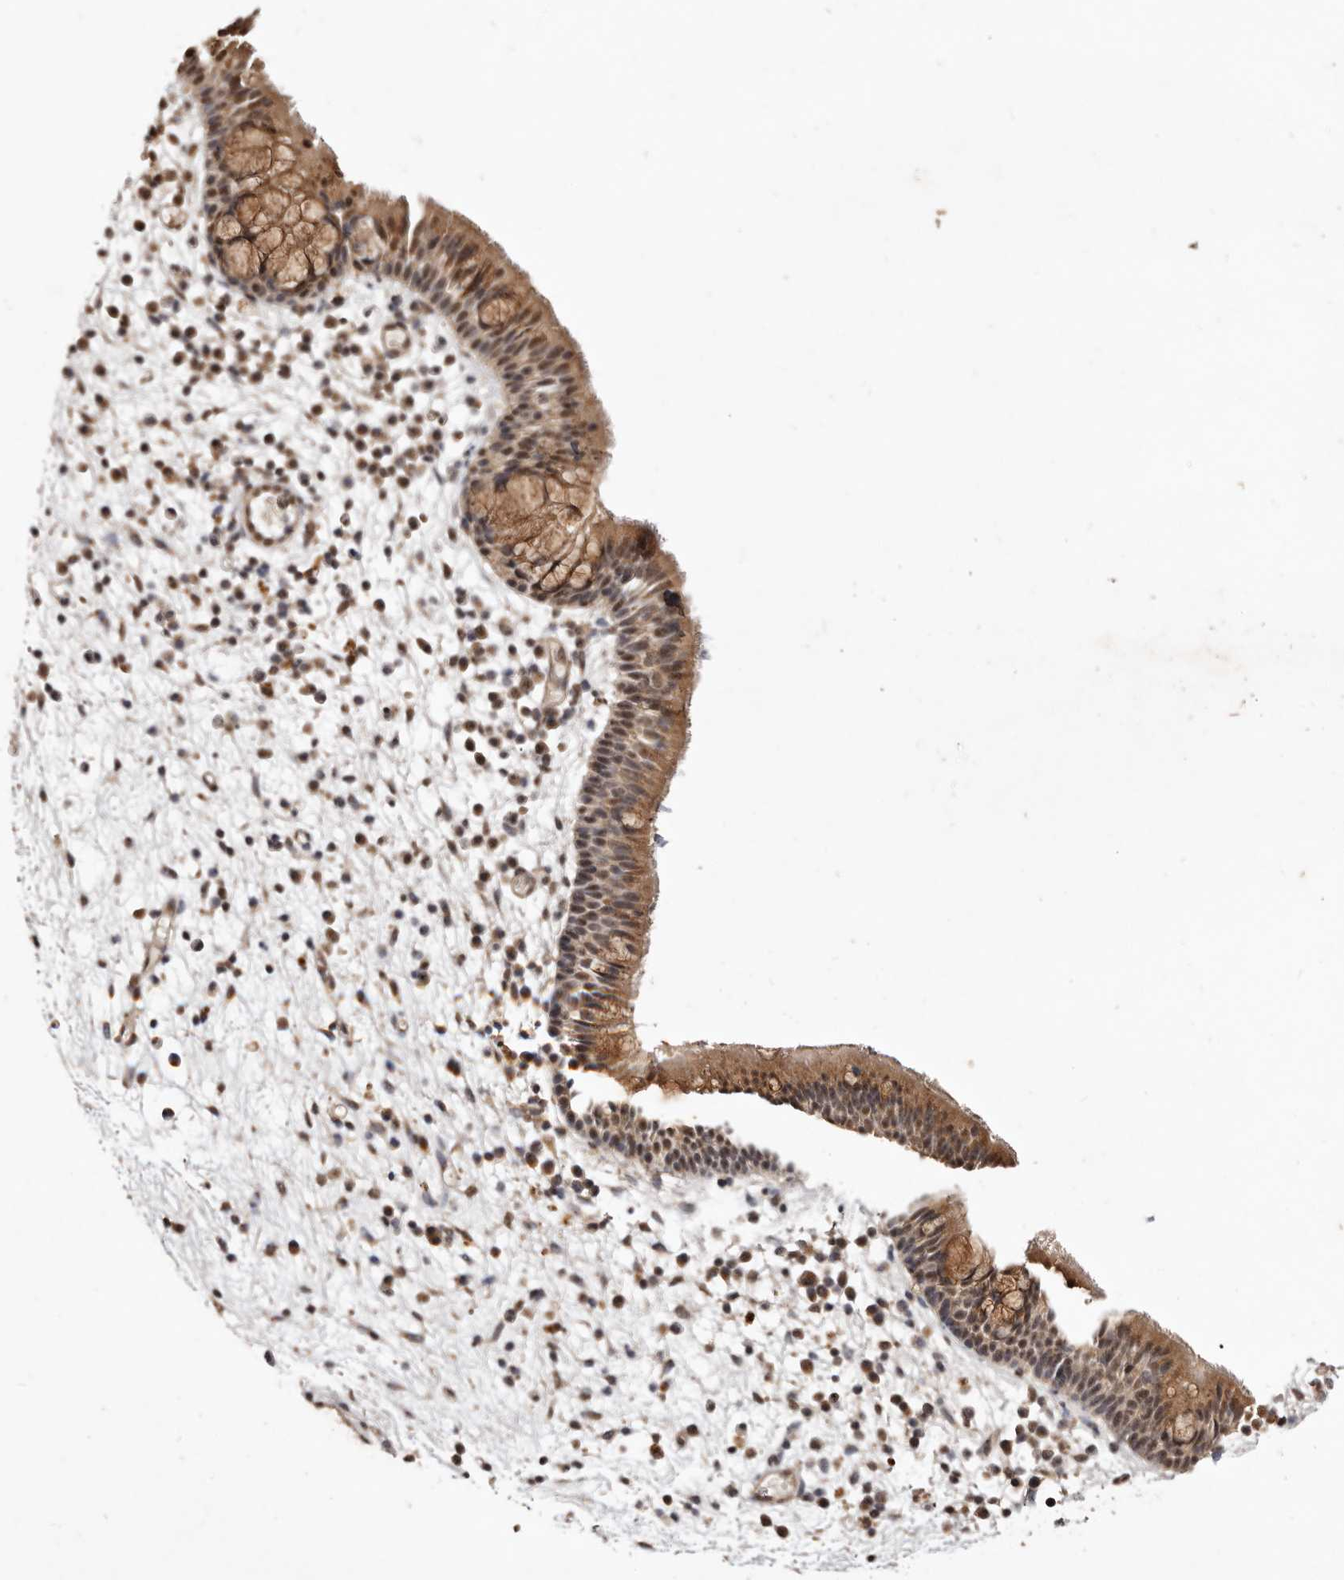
{"staining": {"intensity": "moderate", "quantity": ">75%", "location": "cytoplasmic/membranous,nuclear"}, "tissue": "nasopharynx", "cell_type": "Respiratory epithelial cells", "image_type": "normal", "snomed": [{"axis": "morphology", "description": "Normal tissue, NOS"}, {"axis": "morphology", "description": "Inflammation, NOS"}, {"axis": "morphology", "description": "Malignant melanoma, Metastatic site"}, {"axis": "topography", "description": "Nasopharynx"}], "caption": "This micrograph exhibits immunohistochemistry staining of unremarkable human nasopharynx, with medium moderate cytoplasmic/membranous,nuclear expression in approximately >75% of respiratory epithelial cells.", "gene": "NOTCH1", "patient": {"sex": "male", "age": 70}}